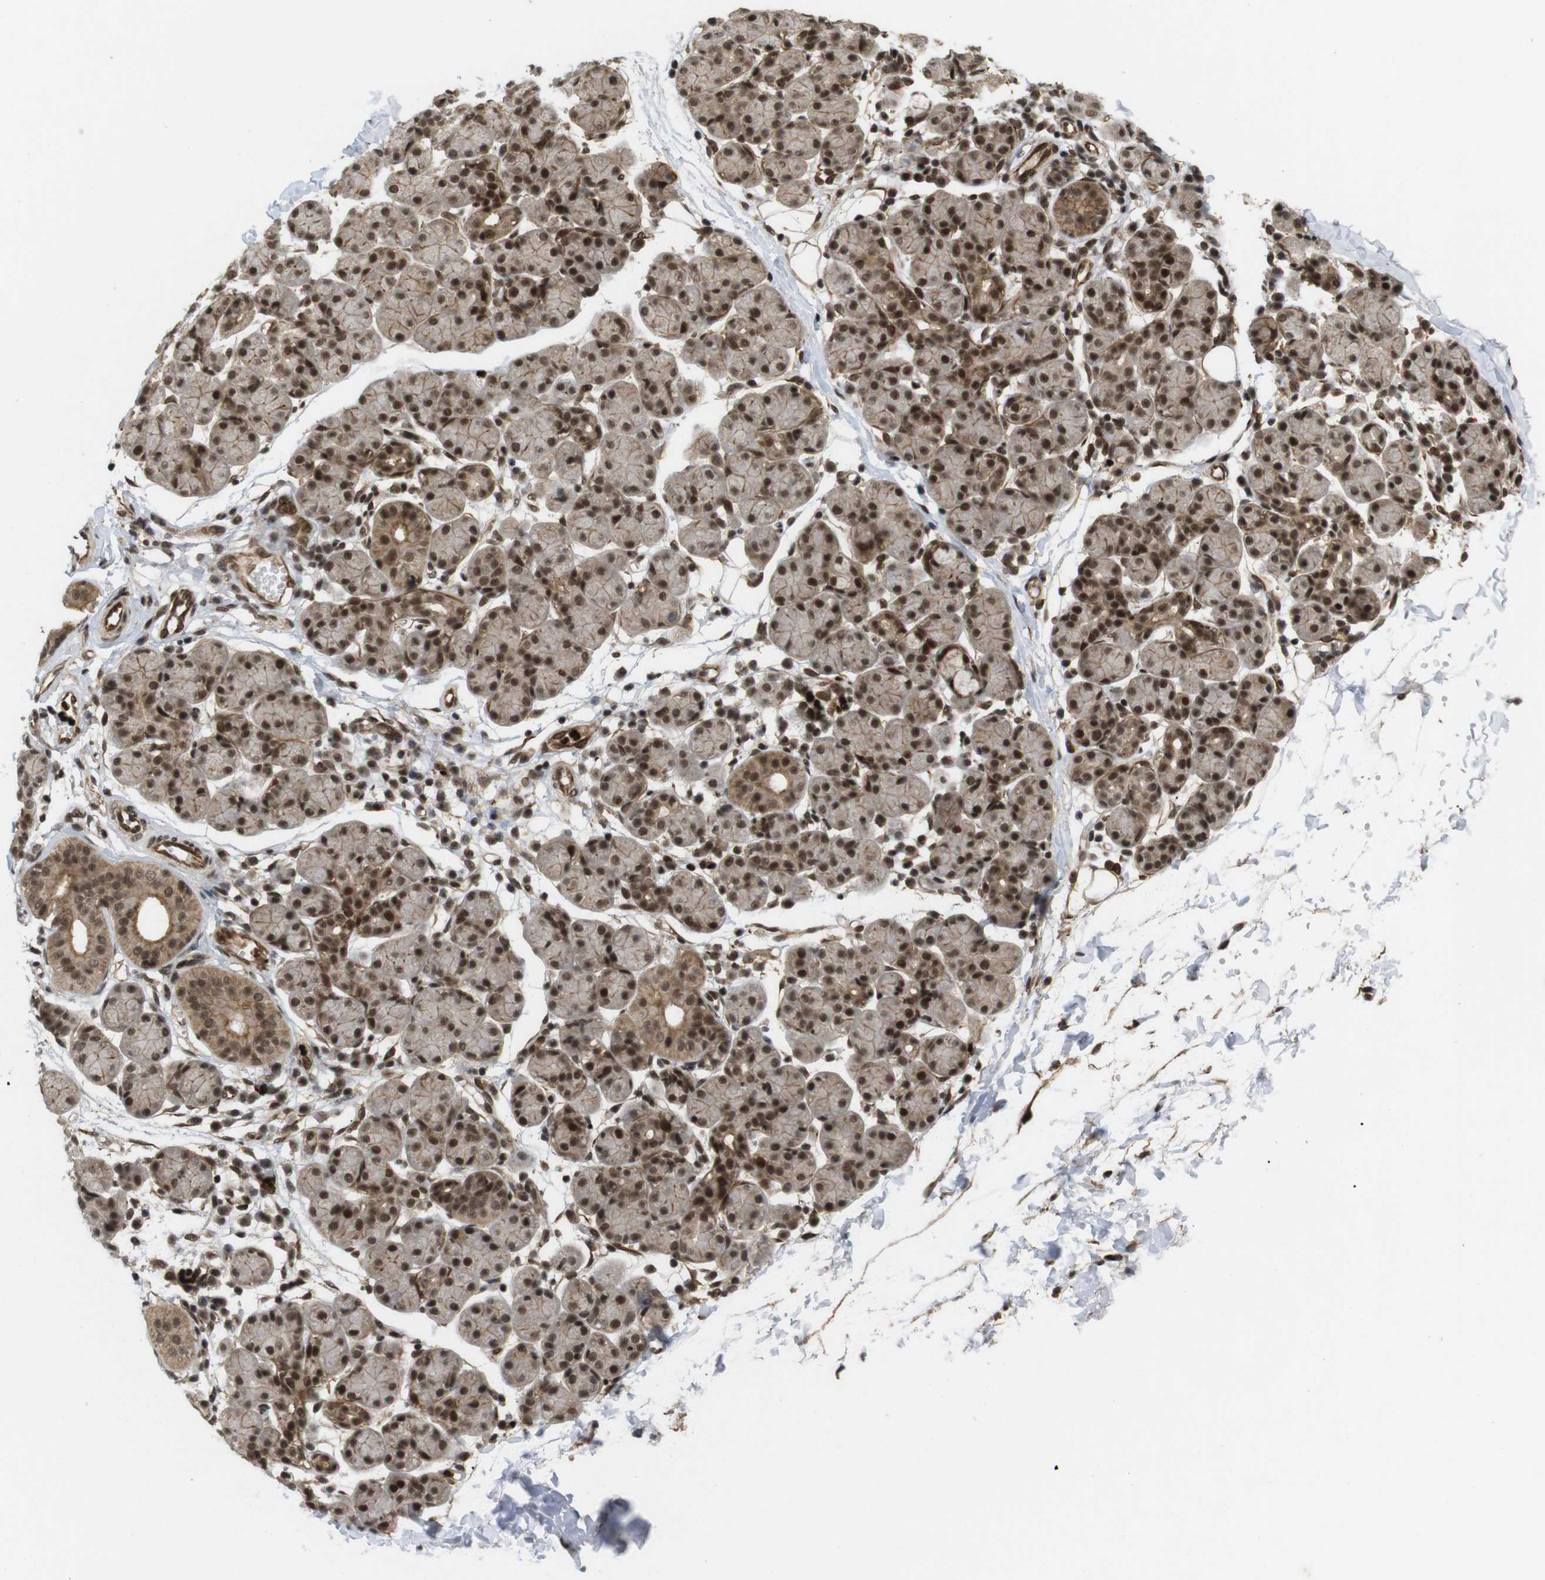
{"staining": {"intensity": "strong", "quantity": ">75%", "location": "cytoplasmic/membranous,nuclear"}, "tissue": "salivary gland", "cell_type": "Glandular cells", "image_type": "normal", "snomed": [{"axis": "morphology", "description": "Normal tissue, NOS"}, {"axis": "morphology", "description": "Inflammation, NOS"}, {"axis": "topography", "description": "Lymph node"}, {"axis": "topography", "description": "Salivary gland"}], "caption": "Salivary gland stained with a brown dye demonstrates strong cytoplasmic/membranous,nuclear positive positivity in approximately >75% of glandular cells.", "gene": "SP2", "patient": {"sex": "male", "age": 3}}